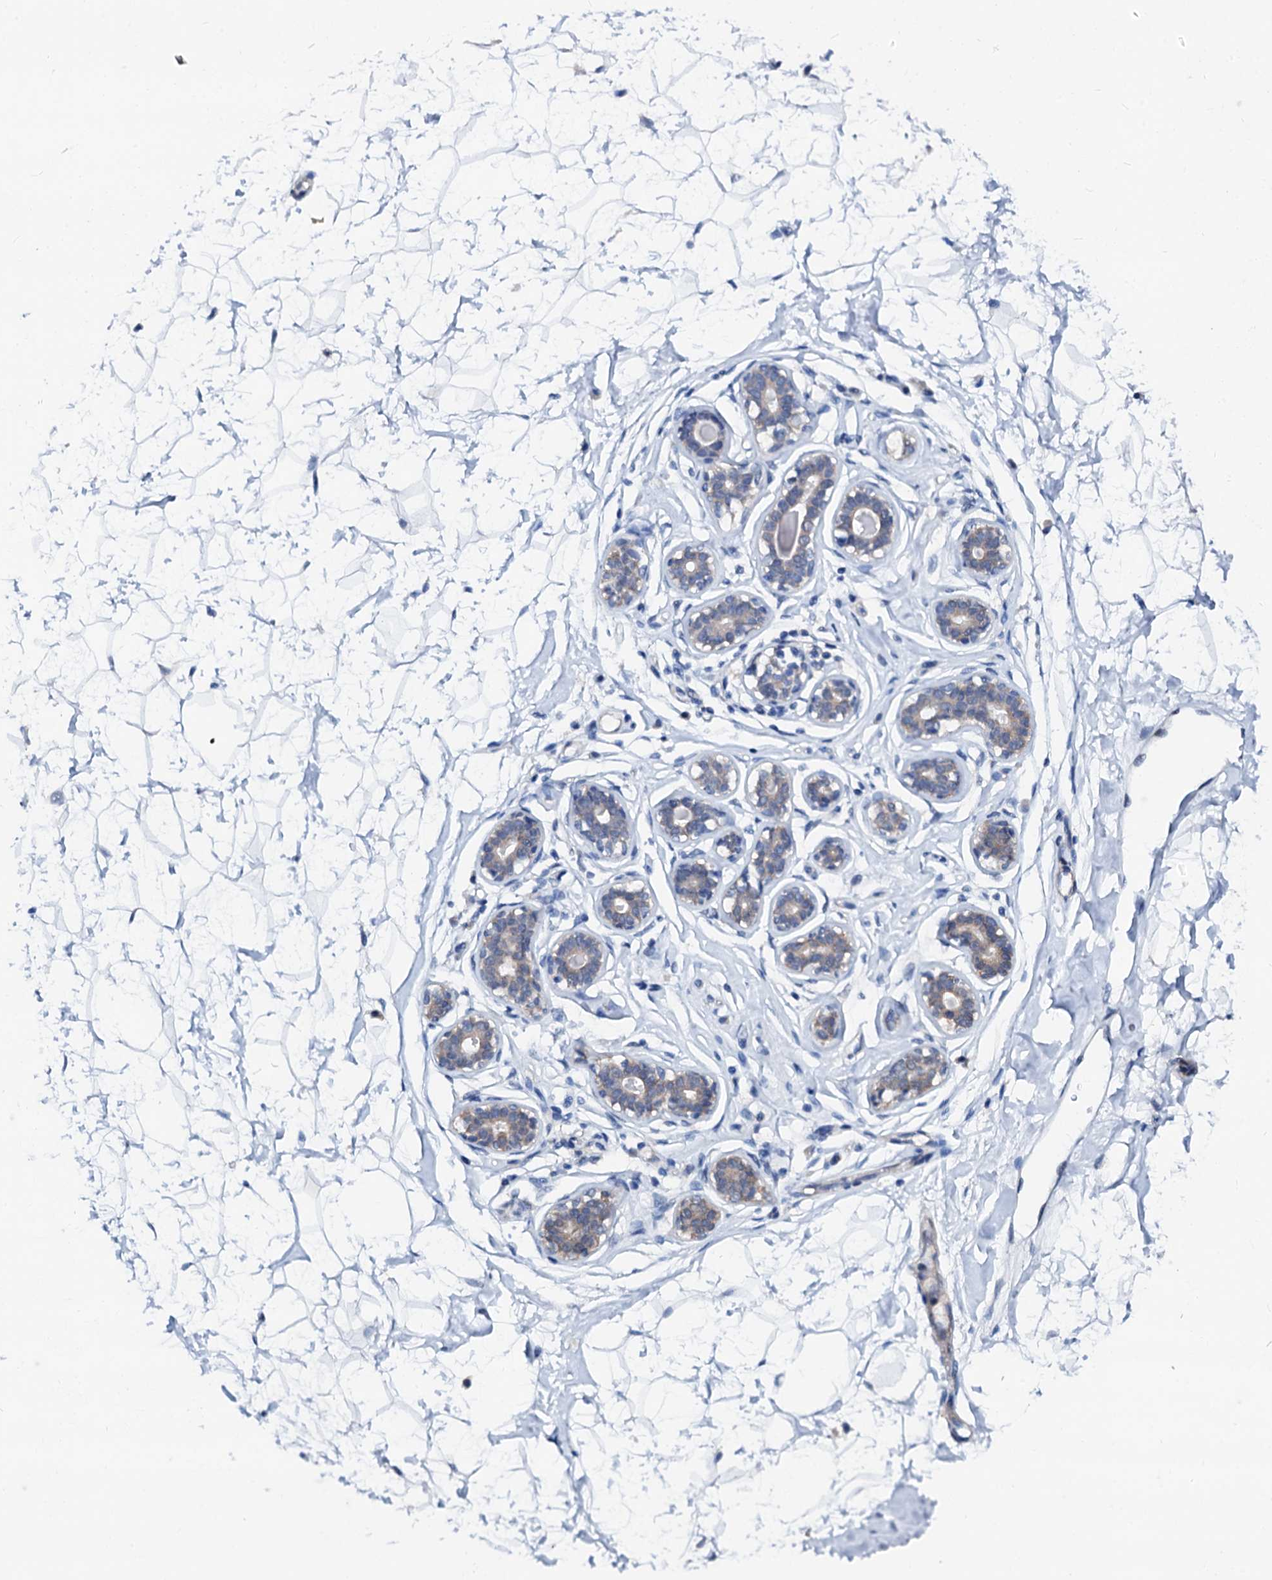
{"staining": {"intensity": "negative", "quantity": "none", "location": "none"}, "tissue": "breast", "cell_type": "Adipocytes", "image_type": "normal", "snomed": [{"axis": "morphology", "description": "Normal tissue, NOS"}, {"axis": "morphology", "description": "Adenoma, NOS"}, {"axis": "topography", "description": "Breast"}], "caption": "High power microscopy photomicrograph of an immunohistochemistry (IHC) photomicrograph of benign breast, revealing no significant staining in adipocytes.", "gene": "CSN2", "patient": {"sex": "female", "age": 23}}